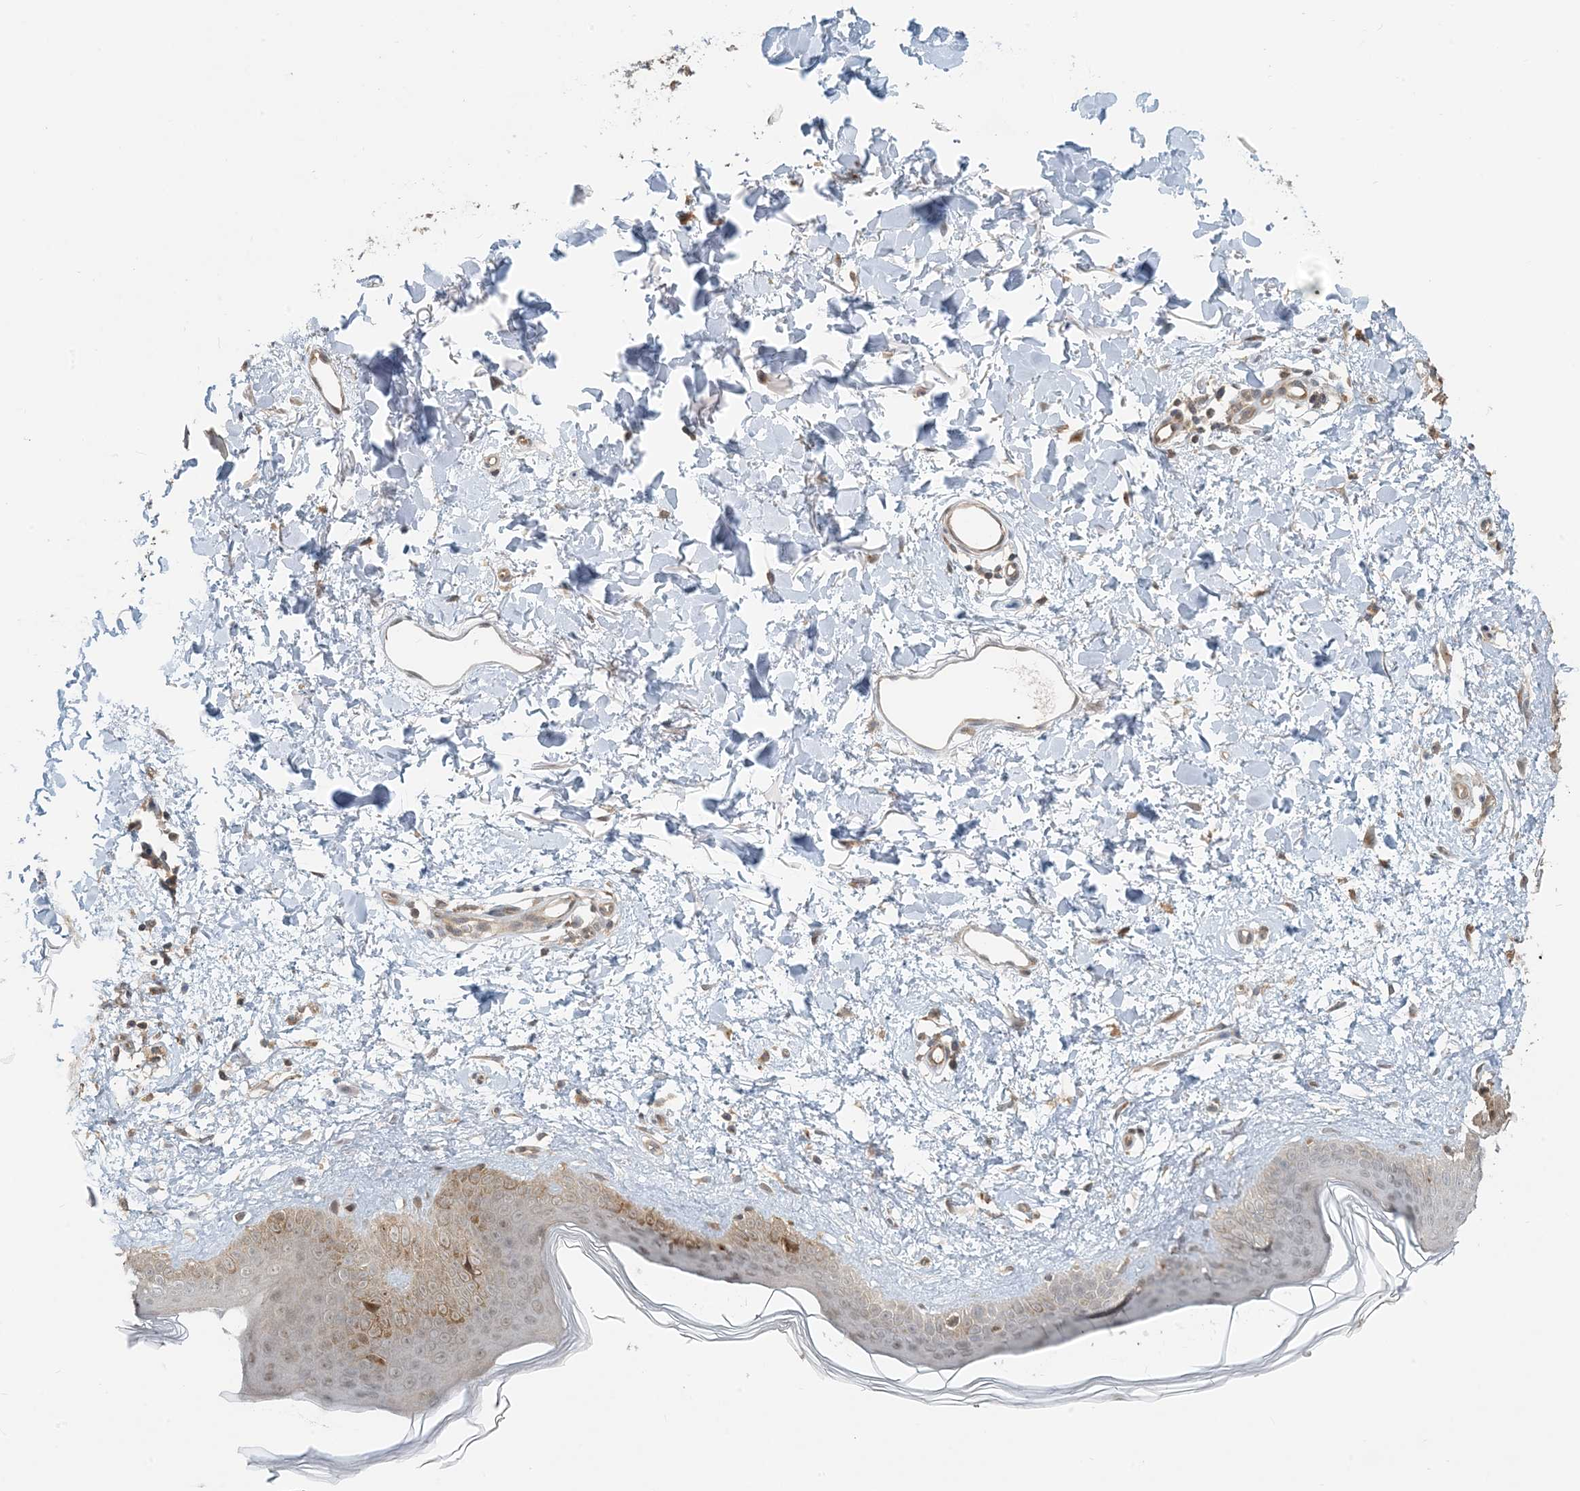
{"staining": {"intensity": "moderate", "quantity": ">75%", "location": "cytoplasmic/membranous"}, "tissue": "skin", "cell_type": "Fibroblasts", "image_type": "normal", "snomed": [{"axis": "morphology", "description": "Normal tissue, NOS"}, {"axis": "topography", "description": "Skin"}], "caption": "Protein staining reveals moderate cytoplasmic/membranous expression in about >75% of fibroblasts in normal skin.", "gene": "OBI1", "patient": {"sex": "female", "age": 58}}